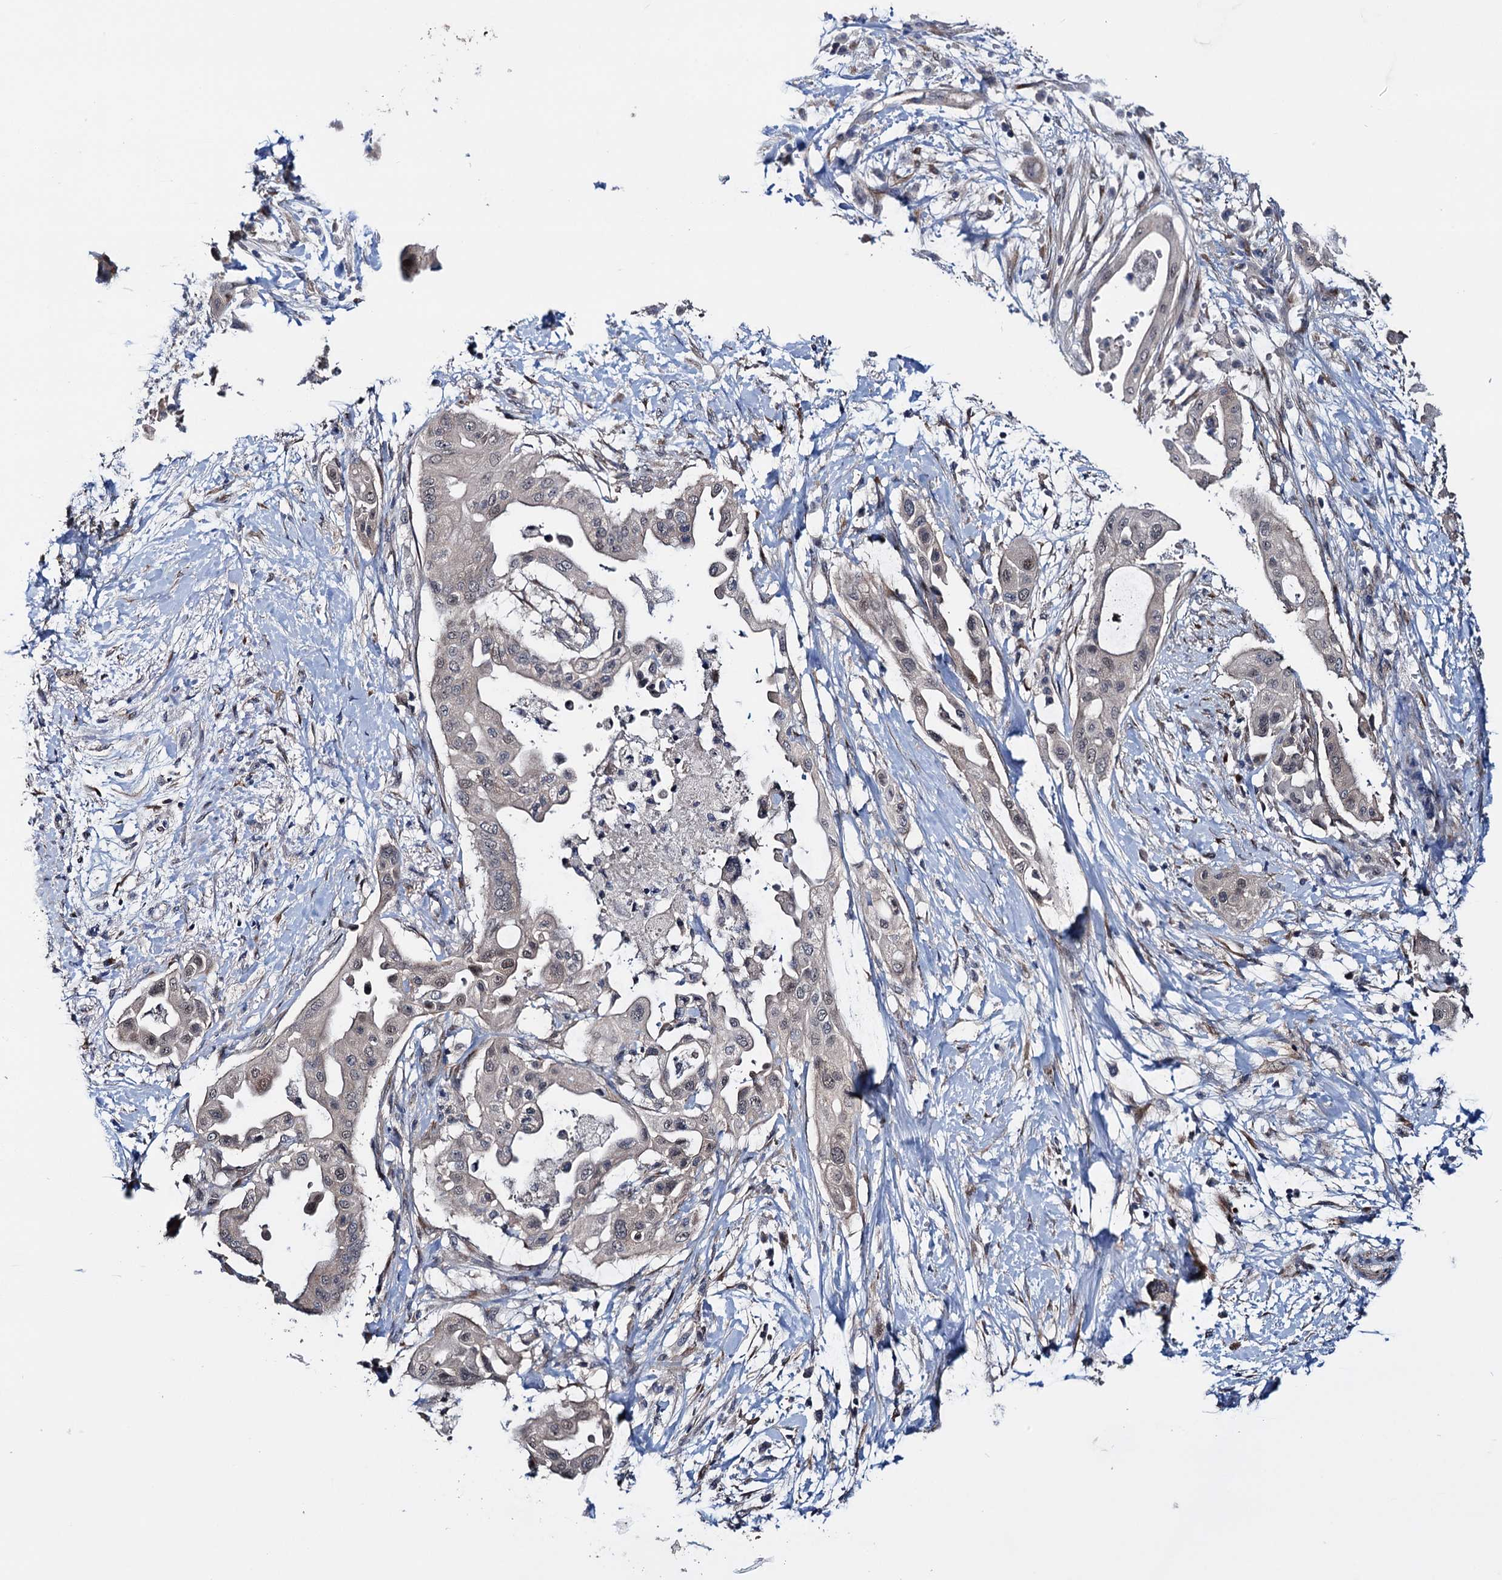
{"staining": {"intensity": "weak", "quantity": "<25%", "location": "nuclear"}, "tissue": "pancreatic cancer", "cell_type": "Tumor cells", "image_type": "cancer", "snomed": [{"axis": "morphology", "description": "Adenocarcinoma, NOS"}, {"axis": "topography", "description": "Pancreas"}], "caption": "Image shows no significant protein expression in tumor cells of pancreatic cancer.", "gene": "EYA4", "patient": {"sex": "male", "age": 68}}